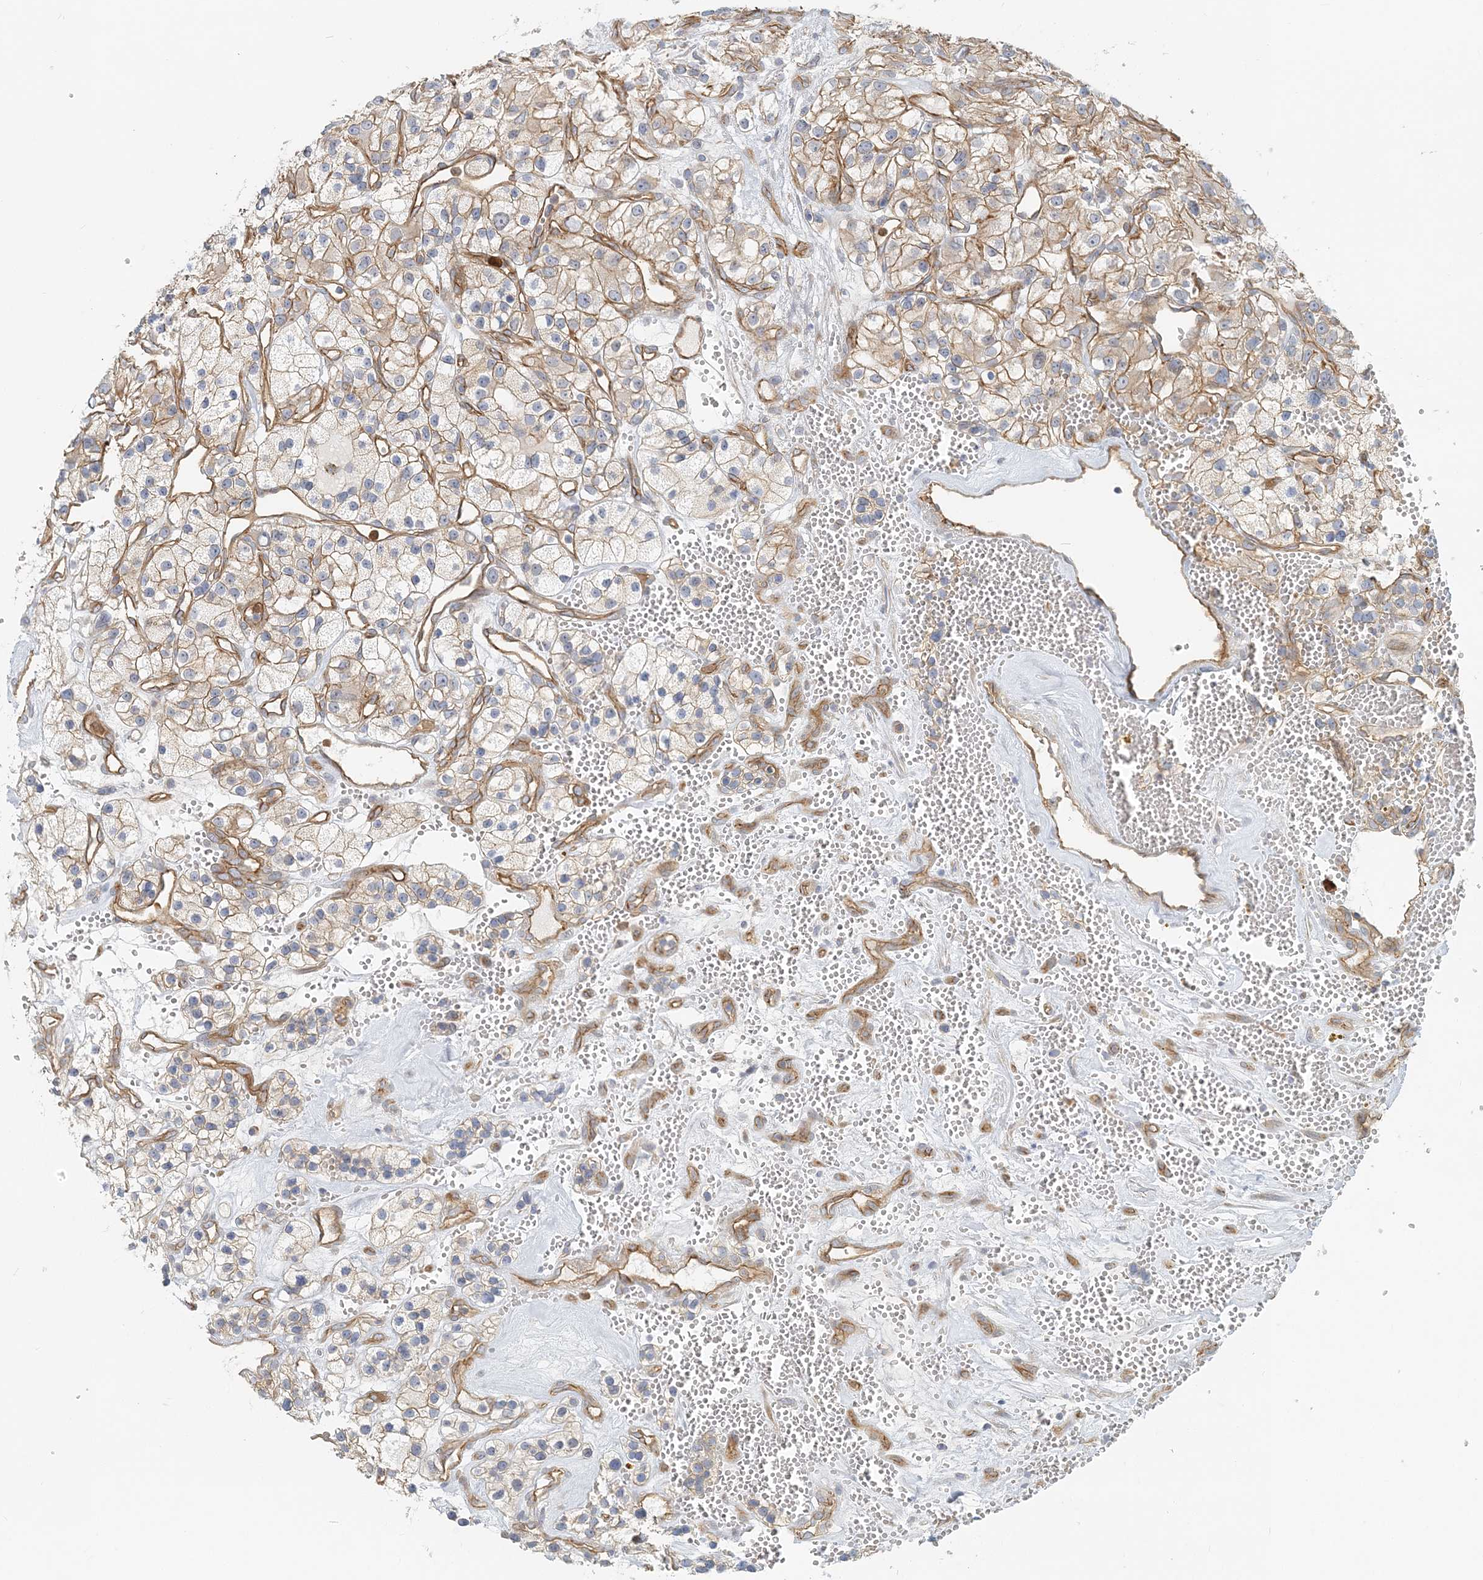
{"staining": {"intensity": "moderate", "quantity": ">75%", "location": "cytoplasmic/membranous"}, "tissue": "renal cancer", "cell_type": "Tumor cells", "image_type": "cancer", "snomed": [{"axis": "morphology", "description": "Adenocarcinoma, NOS"}, {"axis": "topography", "description": "Kidney"}], "caption": "DAB immunohistochemical staining of human renal cancer reveals moderate cytoplasmic/membranous protein expression in approximately >75% of tumor cells.", "gene": "DNAH1", "patient": {"sex": "female", "age": 57}}